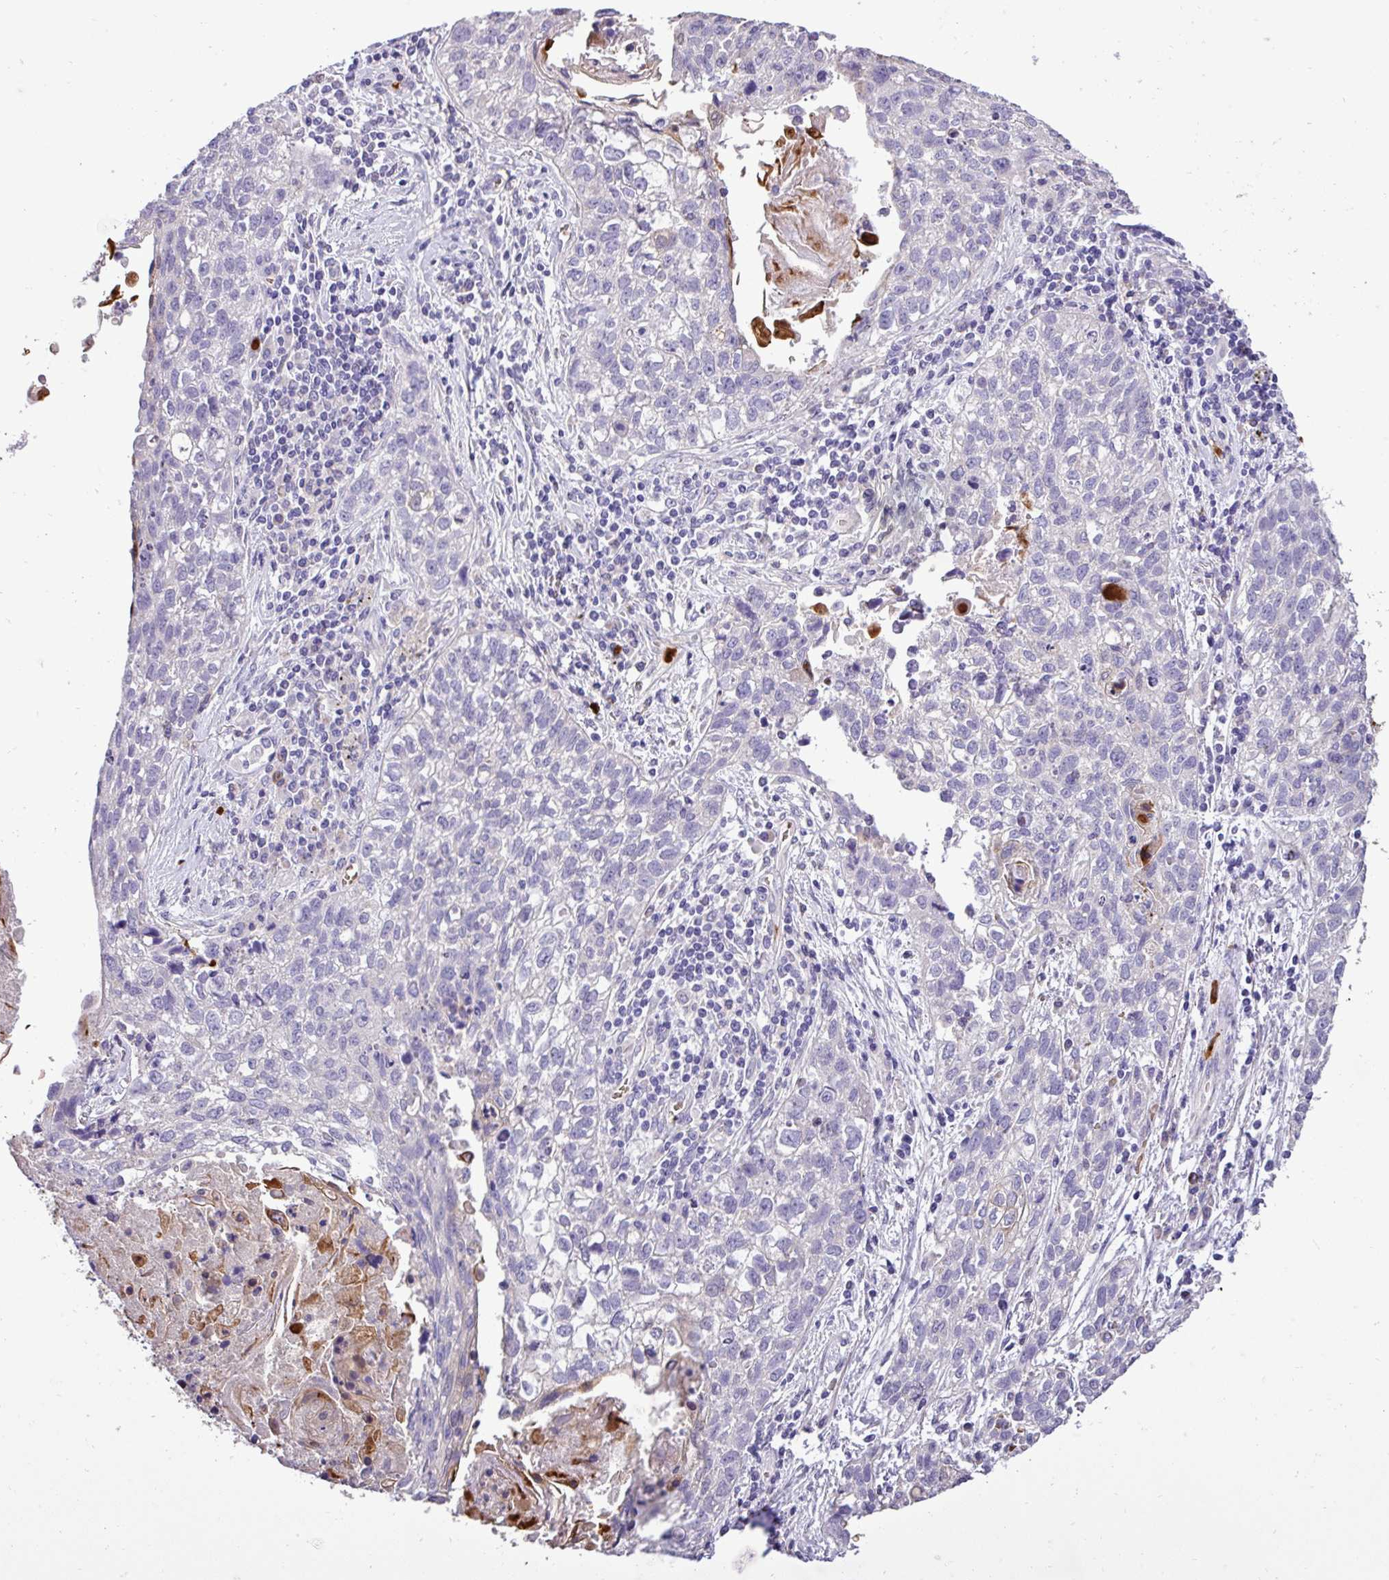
{"staining": {"intensity": "negative", "quantity": "none", "location": "none"}, "tissue": "lung cancer", "cell_type": "Tumor cells", "image_type": "cancer", "snomed": [{"axis": "morphology", "description": "Squamous cell carcinoma, NOS"}, {"axis": "topography", "description": "Lung"}], "caption": "There is no significant positivity in tumor cells of lung cancer (squamous cell carcinoma).", "gene": "MGAT4B", "patient": {"sex": "male", "age": 74}}